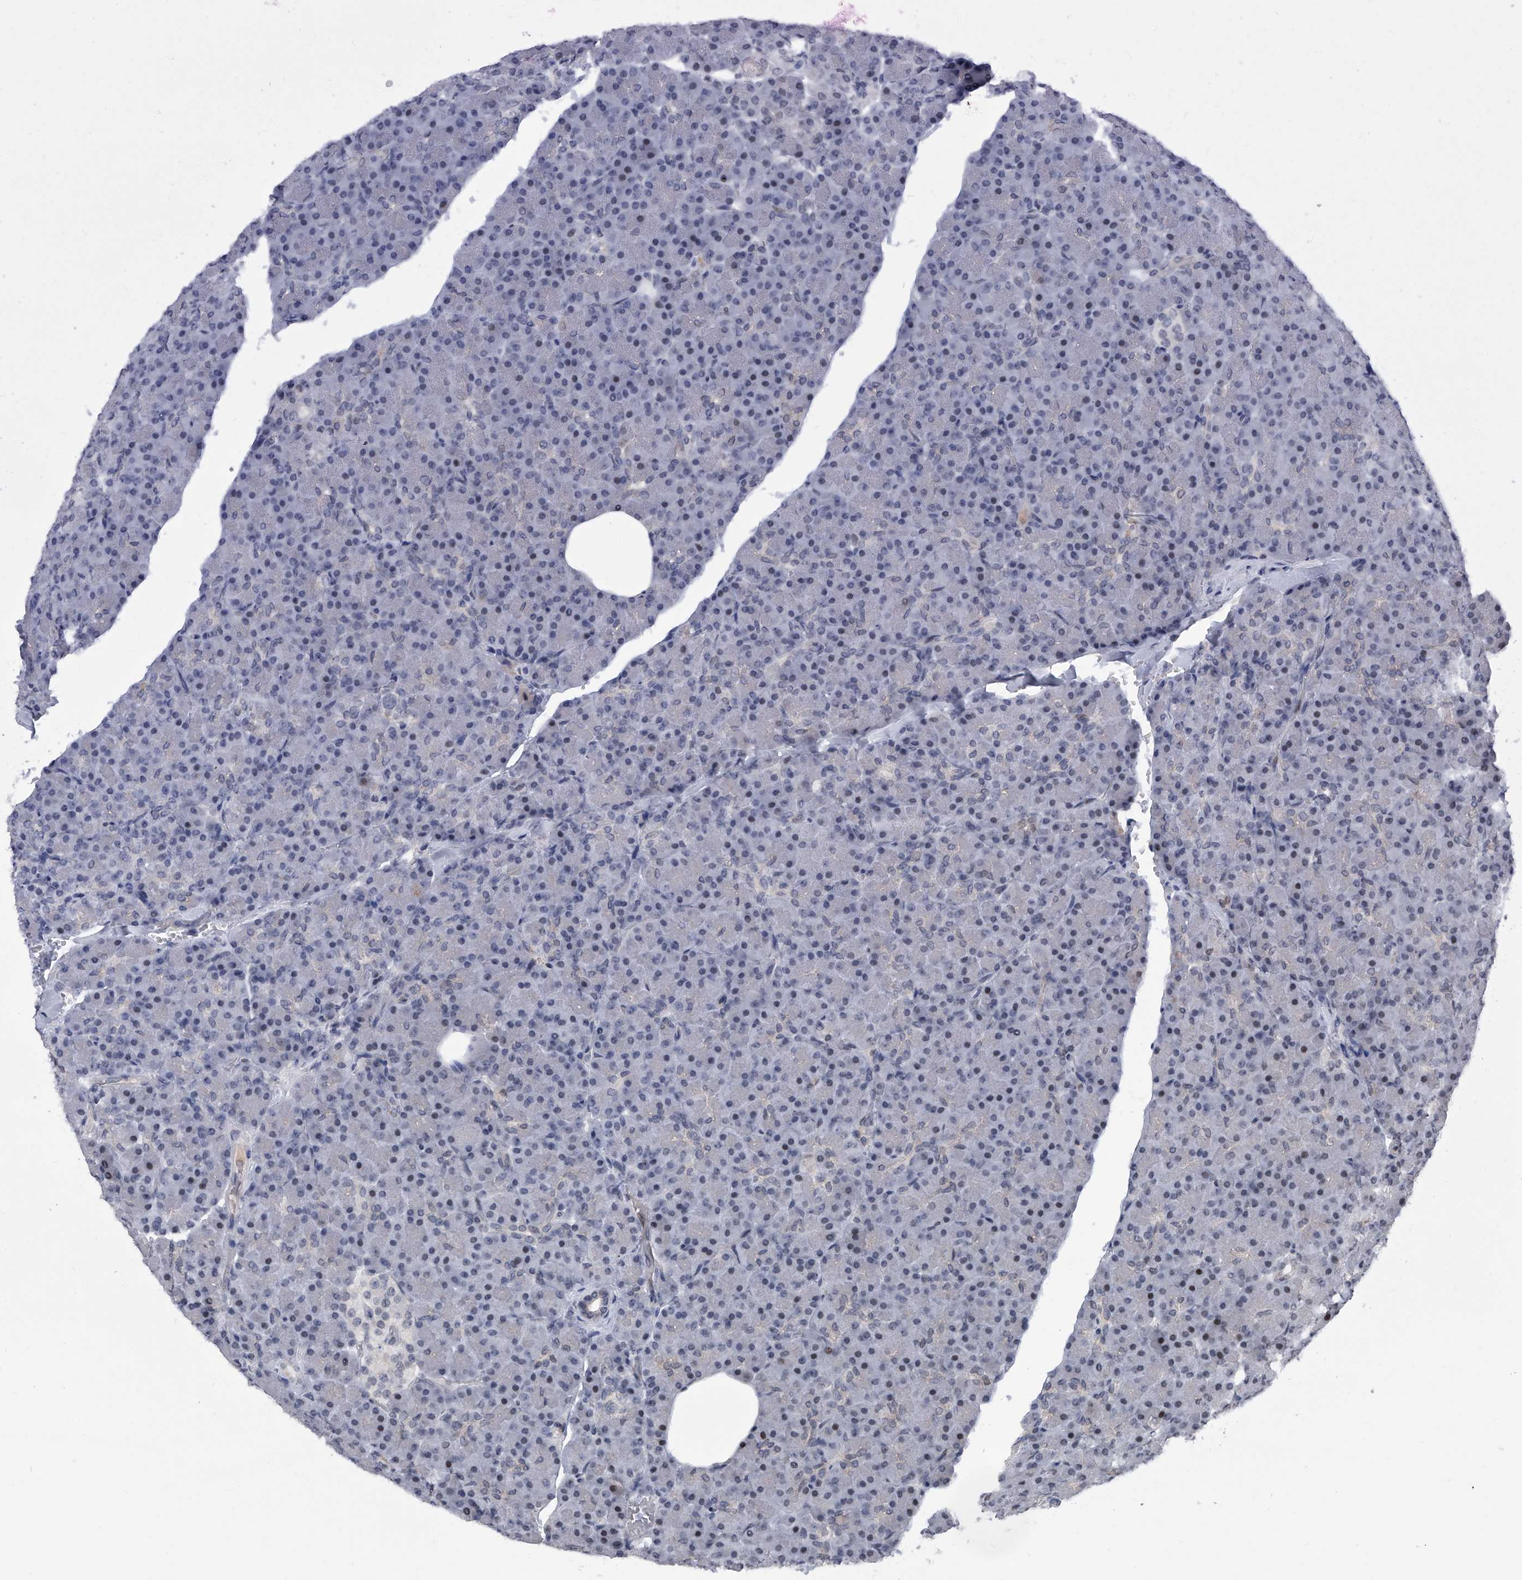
{"staining": {"intensity": "weak", "quantity": "<25%", "location": "cytoplasmic/membranous,nuclear"}, "tissue": "pancreas", "cell_type": "Exocrine glandular cells", "image_type": "normal", "snomed": [{"axis": "morphology", "description": "Normal tissue, NOS"}, {"axis": "topography", "description": "Pancreas"}], "caption": "Histopathology image shows no significant protein expression in exocrine glandular cells of normal pancreas. The staining was performed using DAB (3,3'-diaminobenzidine) to visualize the protein expression in brown, while the nuclei were stained in blue with hematoxylin (Magnification: 20x).", "gene": "ZNF426", "patient": {"sex": "female", "age": 43}}